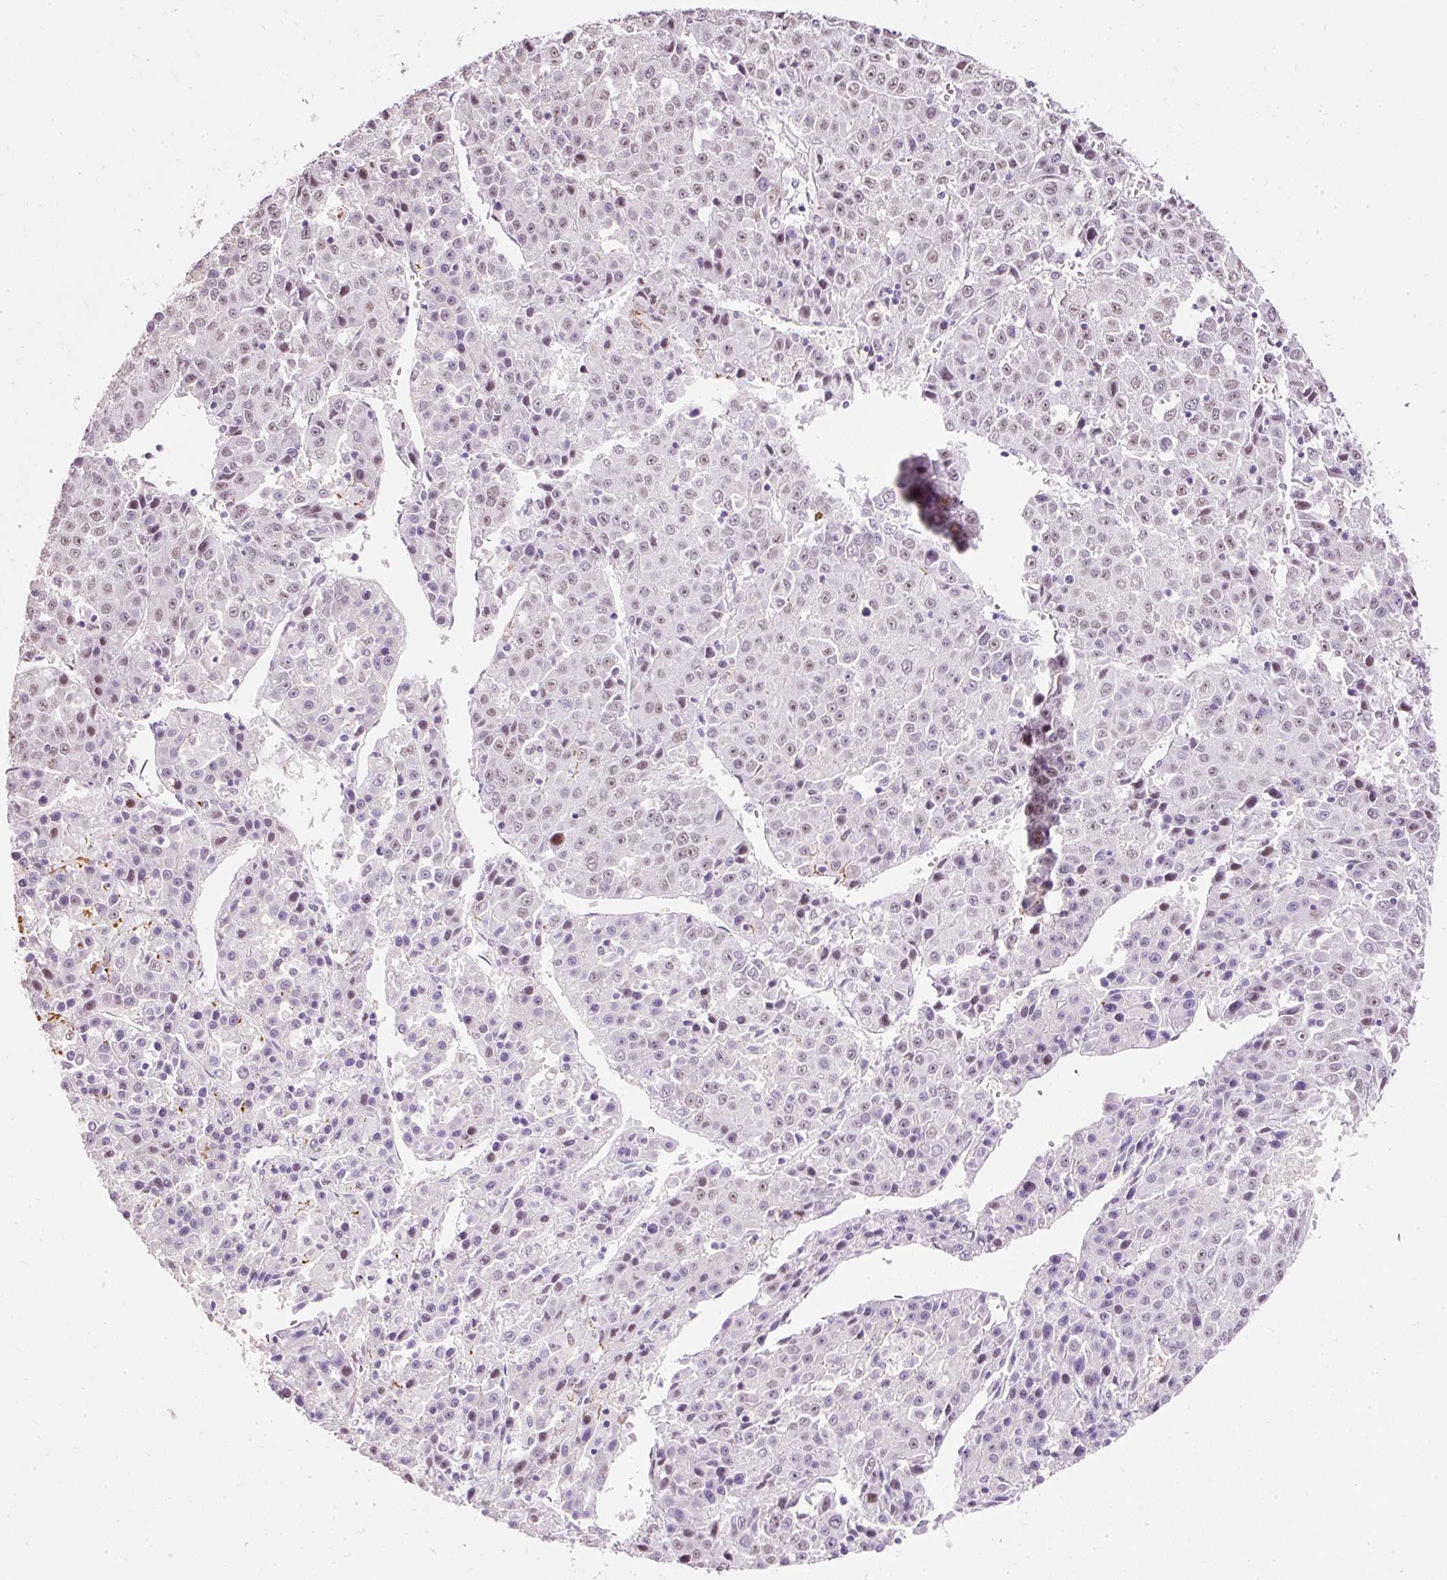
{"staining": {"intensity": "weak", "quantity": "25%-75%", "location": "nuclear"}, "tissue": "liver cancer", "cell_type": "Tumor cells", "image_type": "cancer", "snomed": [{"axis": "morphology", "description": "Carcinoma, Hepatocellular, NOS"}, {"axis": "topography", "description": "Liver"}], "caption": "Weak nuclear expression for a protein is seen in approximately 25%-75% of tumor cells of liver cancer using immunohistochemistry.", "gene": "PDE6B", "patient": {"sex": "female", "age": 53}}